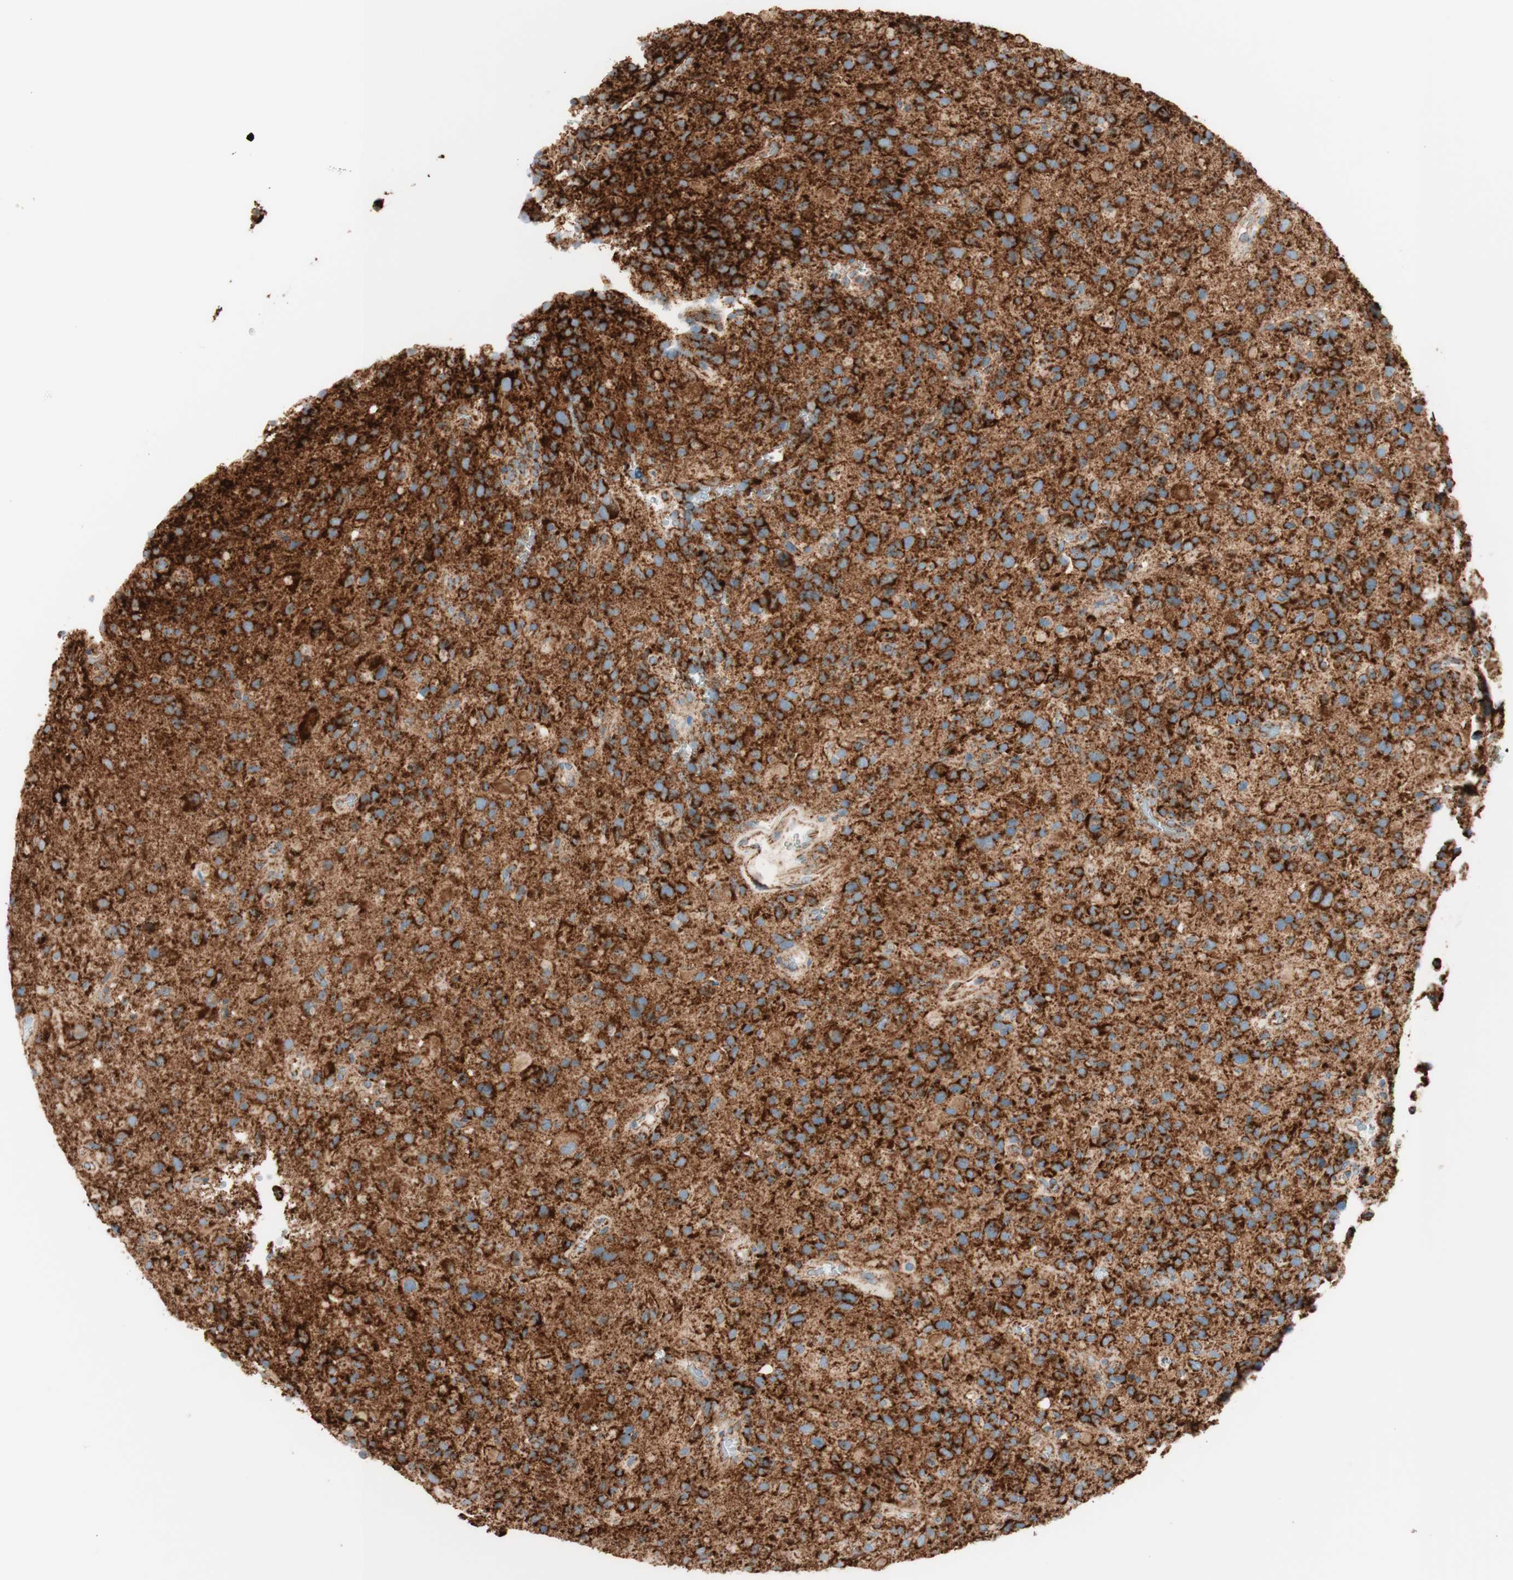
{"staining": {"intensity": "strong", "quantity": ">75%", "location": "cytoplasmic/membranous"}, "tissue": "glioma", "cell_type": "Tumor cells", "image_type": "cancer", "snomed": [{"axis": "morphology", "description": "Glioma, malignant, High grade"}, {"axis": "topography", "description": "Brain"}], "caption": "Brown immunohistochemical staining in human malignant glioma (high-grade) displays strong cytoplasmic/membranous staining in about >75% of tumor cells.", "gene": "TOMM20", "patient": {"sex": "male", "age": 48}}